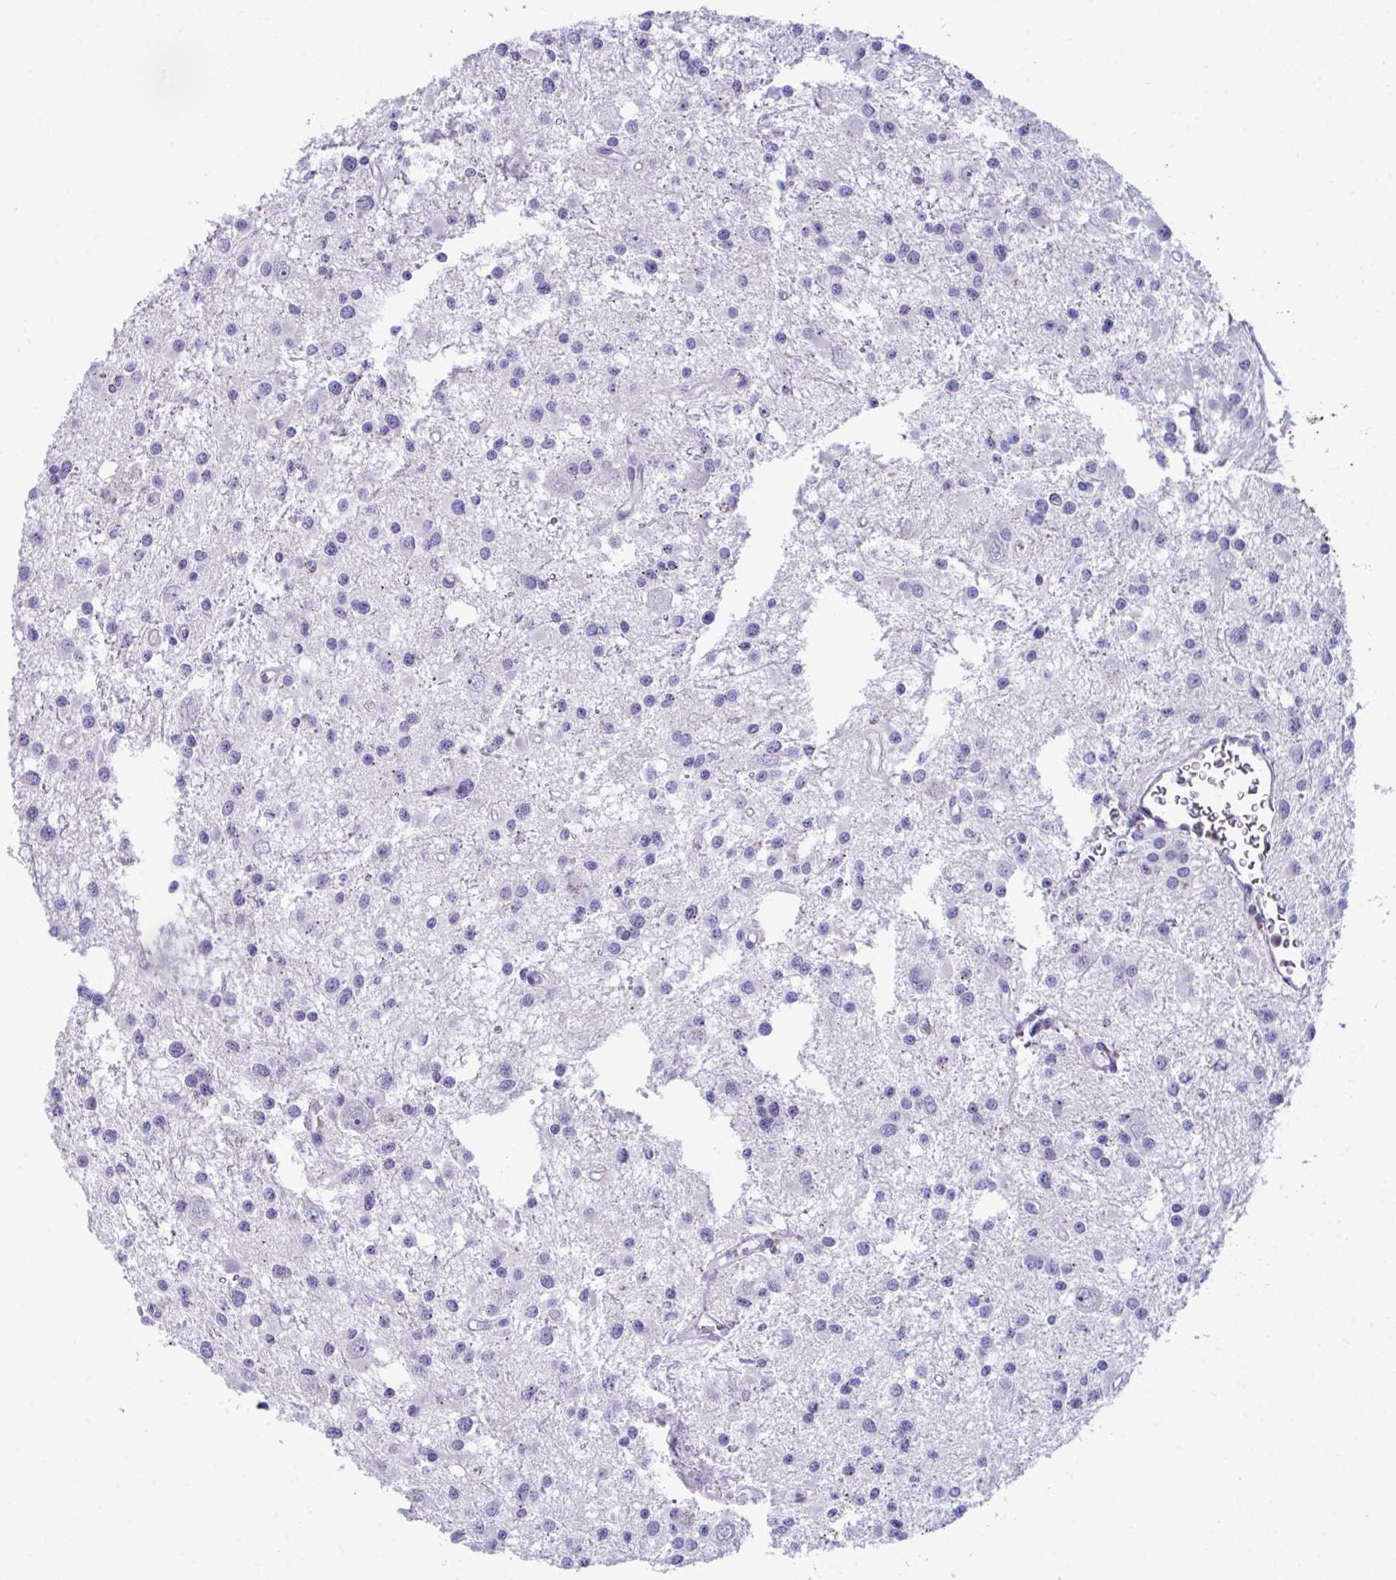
{"staining": {"intensity": "negative", "quantity": "none", "location": "none"}, "tissue": "glioma", "cell_type": "Tumor cells", "image_type": "cancer", "snomed": [{"axis": "morphology", "description": "Glioma, malignant, High grade"}, {"axis": "topography", "description": "Brain"}], "caption": "Immunohistochemical staining of glioma reveals no significant positivity in tumor cells.", "gene": "PIGZ", "patient": {"sex": "male", "age": 54}}